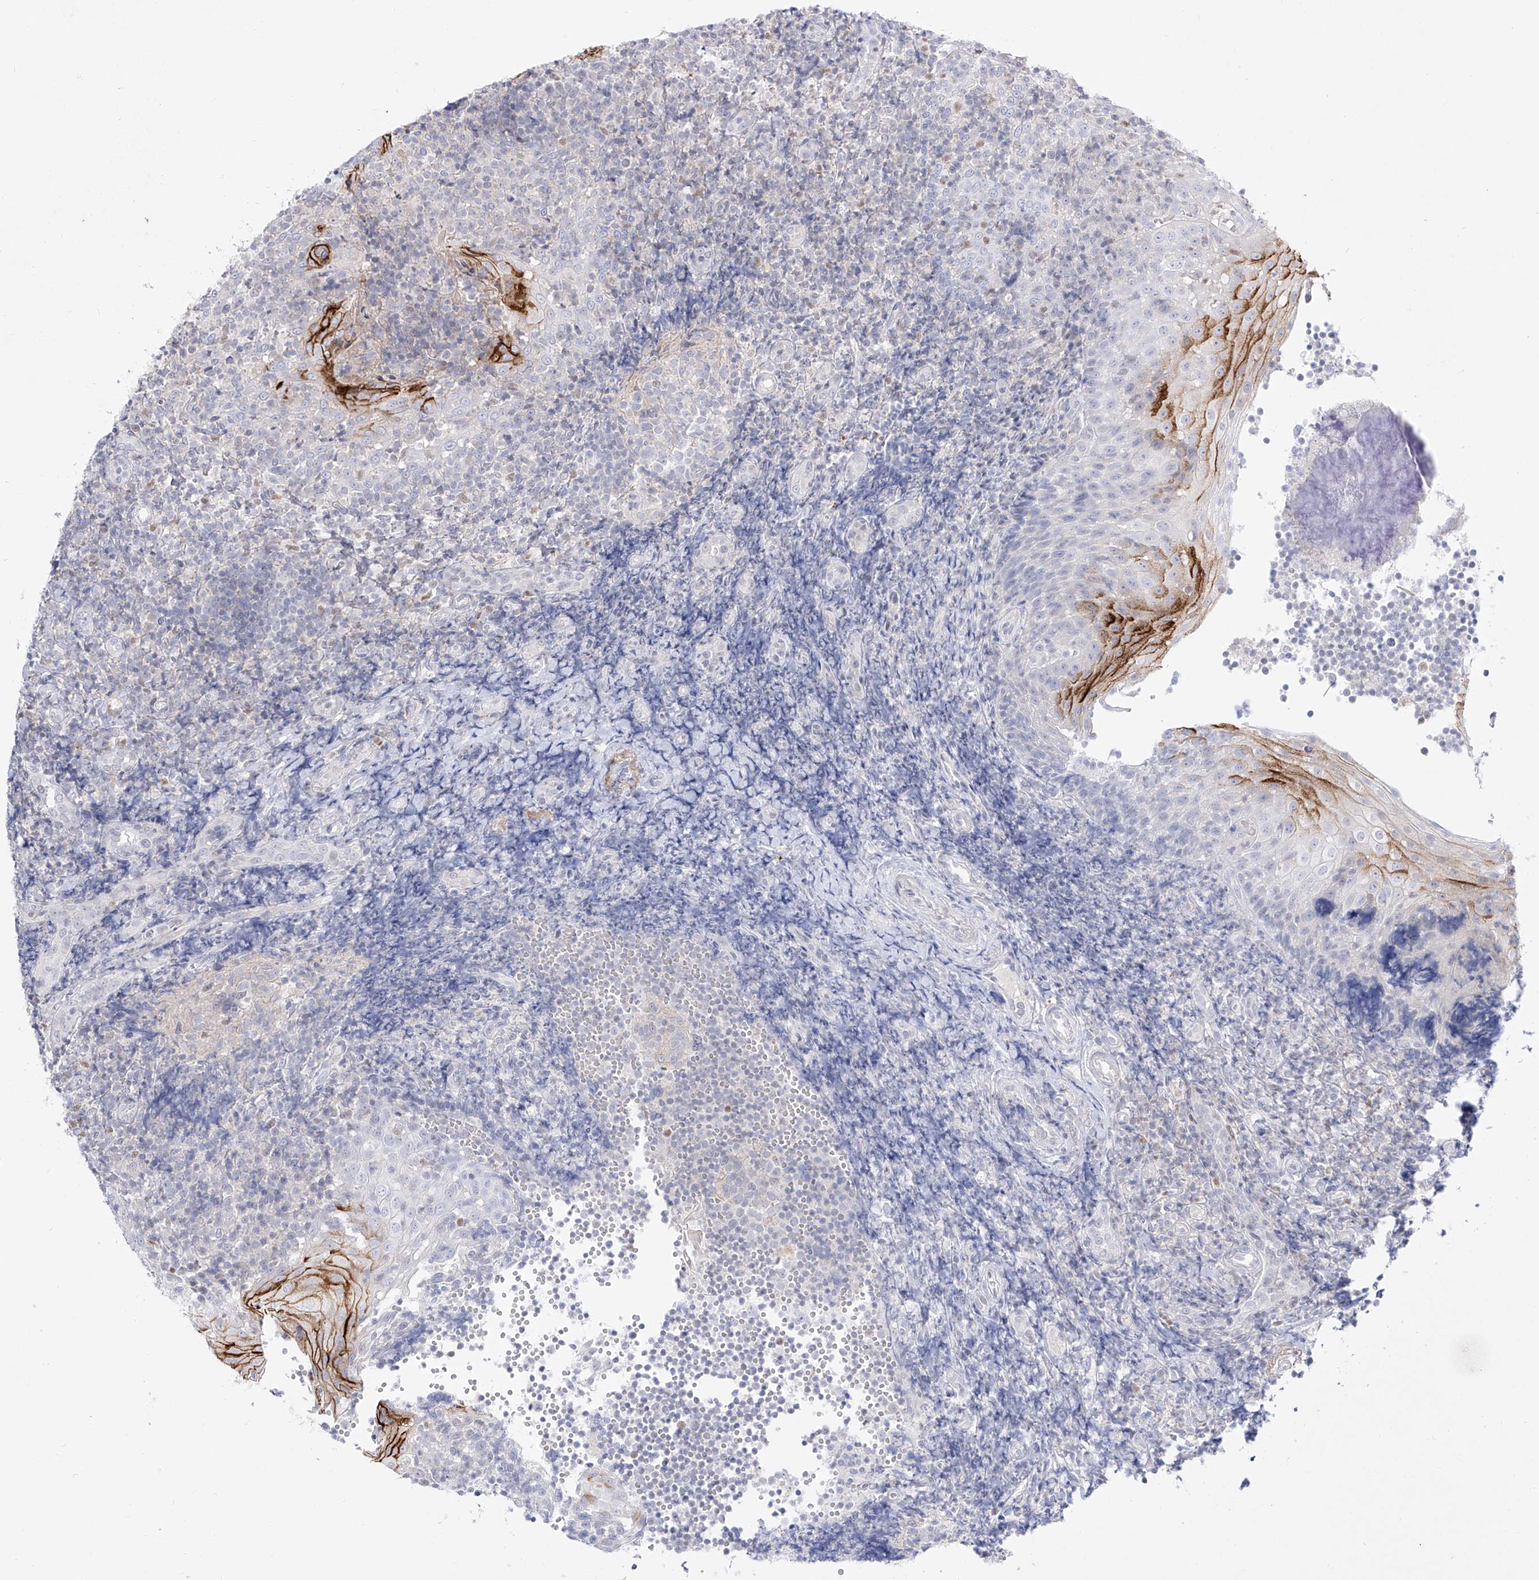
{"staining": {"intensity": "negative", "quantity": "none", "location": "none"}, "tissue": "tonsil", "cell_type": "Germinal center cells", "image_type": "normal", "snomed": [{"axis": "morphology", "description": "Normal tissue, NOS"}, {"axis": "topography", "description": "Tonsil"}], "caption": "This is a image of immunohistochemistry (IHC) staining of unremarkable tonsil, which shows no staining in germinal center cells.", "gene": "DMKN", "patient": {"sex": "female", "age": 40}}